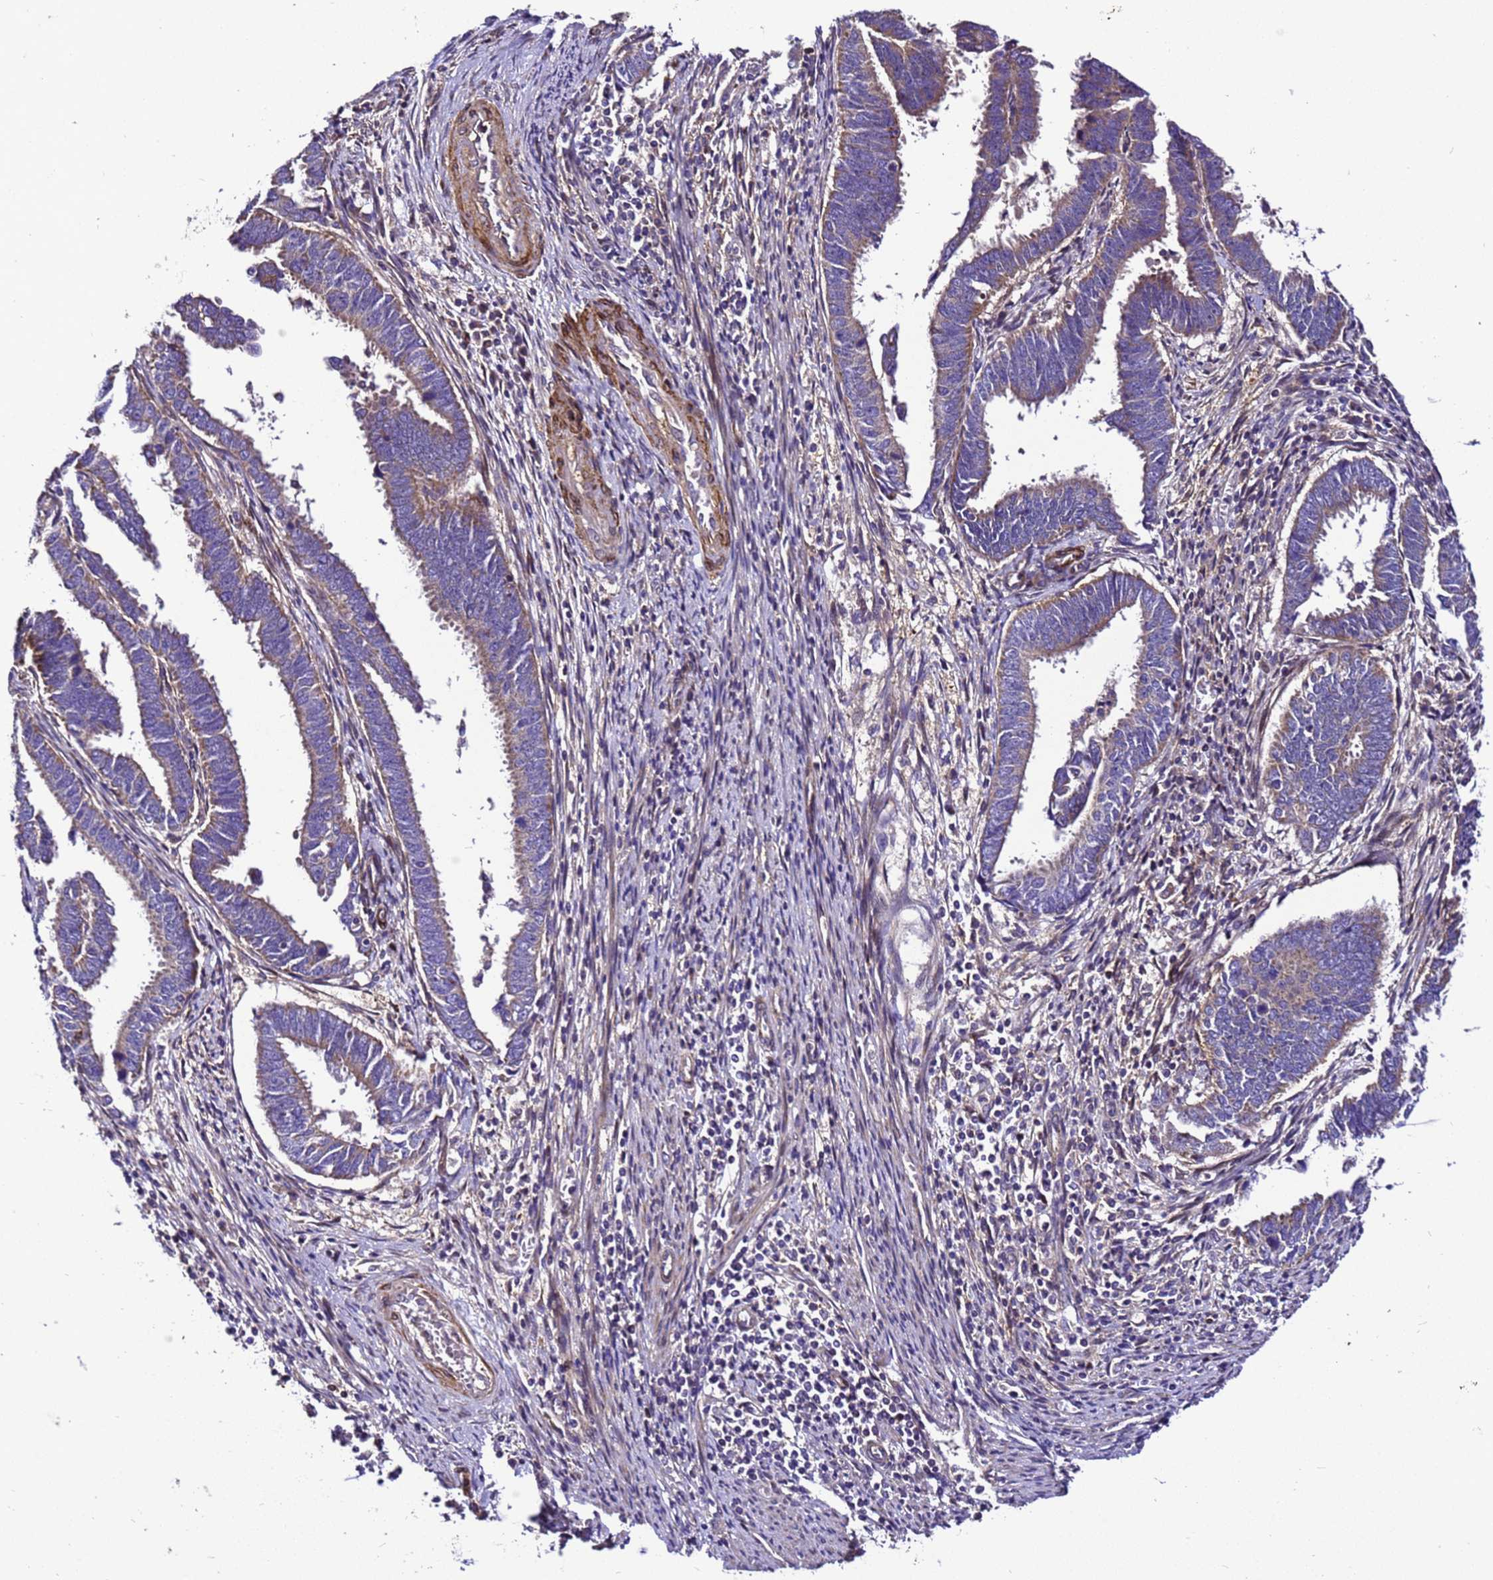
{"staining": {"intensity": "moderate", "quantity": "25%-75%", "location": "cytoplasmic/membranous"}, "tissue": "endometrial cancer", "cell_type": "Tumor cells", "image_type": "cancer", "snomed": [{"axis": "morphology", "description": "Adenocarcinoma, NOS"}, {"axis": "topography", "description": "Endometrium"}], "caption": "Protein expression analysis of human endometrial cancer (adenocarcinoma) reveals moderate cytoplasmic/membranous positivity in approximately 25%-75% of tumor cells.", "gene": "ZNF417", "patient": {"sex": "female", "age": 75}}